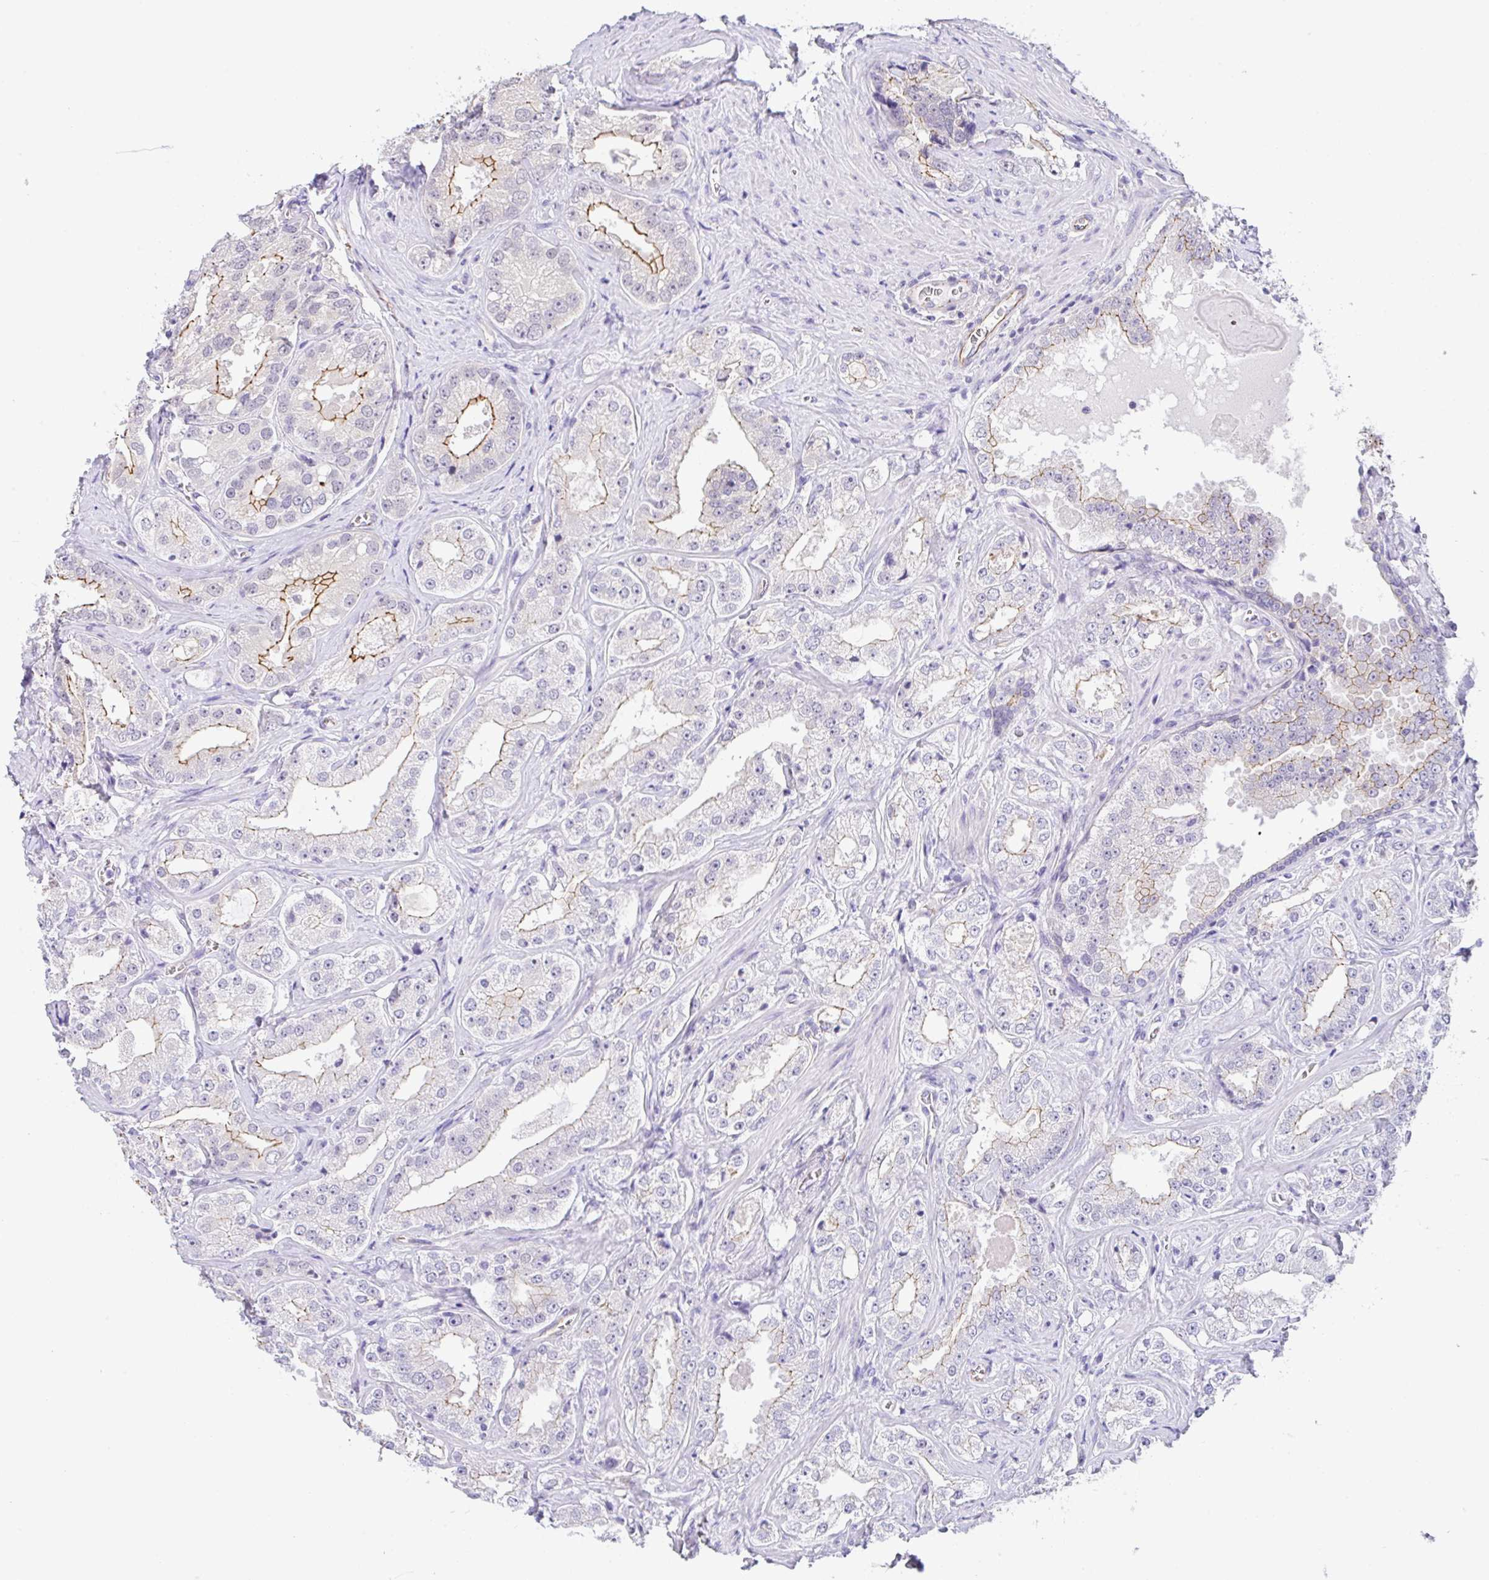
{"staining": {"intensity": "moderate", "quantity": "<25%", "location": "cytoplasmic/membranous"}, "tissue": "prostate cancer", "cell_type": "Tumor cells", "image_type": "cancer", "snomed": [{"axis": "morphology", "description": "Adenocarcinoma, High grade"}, {"axis": "topography", "description": "Prostate"}], "caption": "Prostate adenocarcinoma (high-grade) tissue exhibits moderate cytoplasmic/membranous staining in about <25% of tumor cells Immunohistochemistry (ihc) stains the protein of interest in brown and the nuclei are stained blue.", "gene": "CGNL1", "patient": {"sex": "male", "age": 67}}